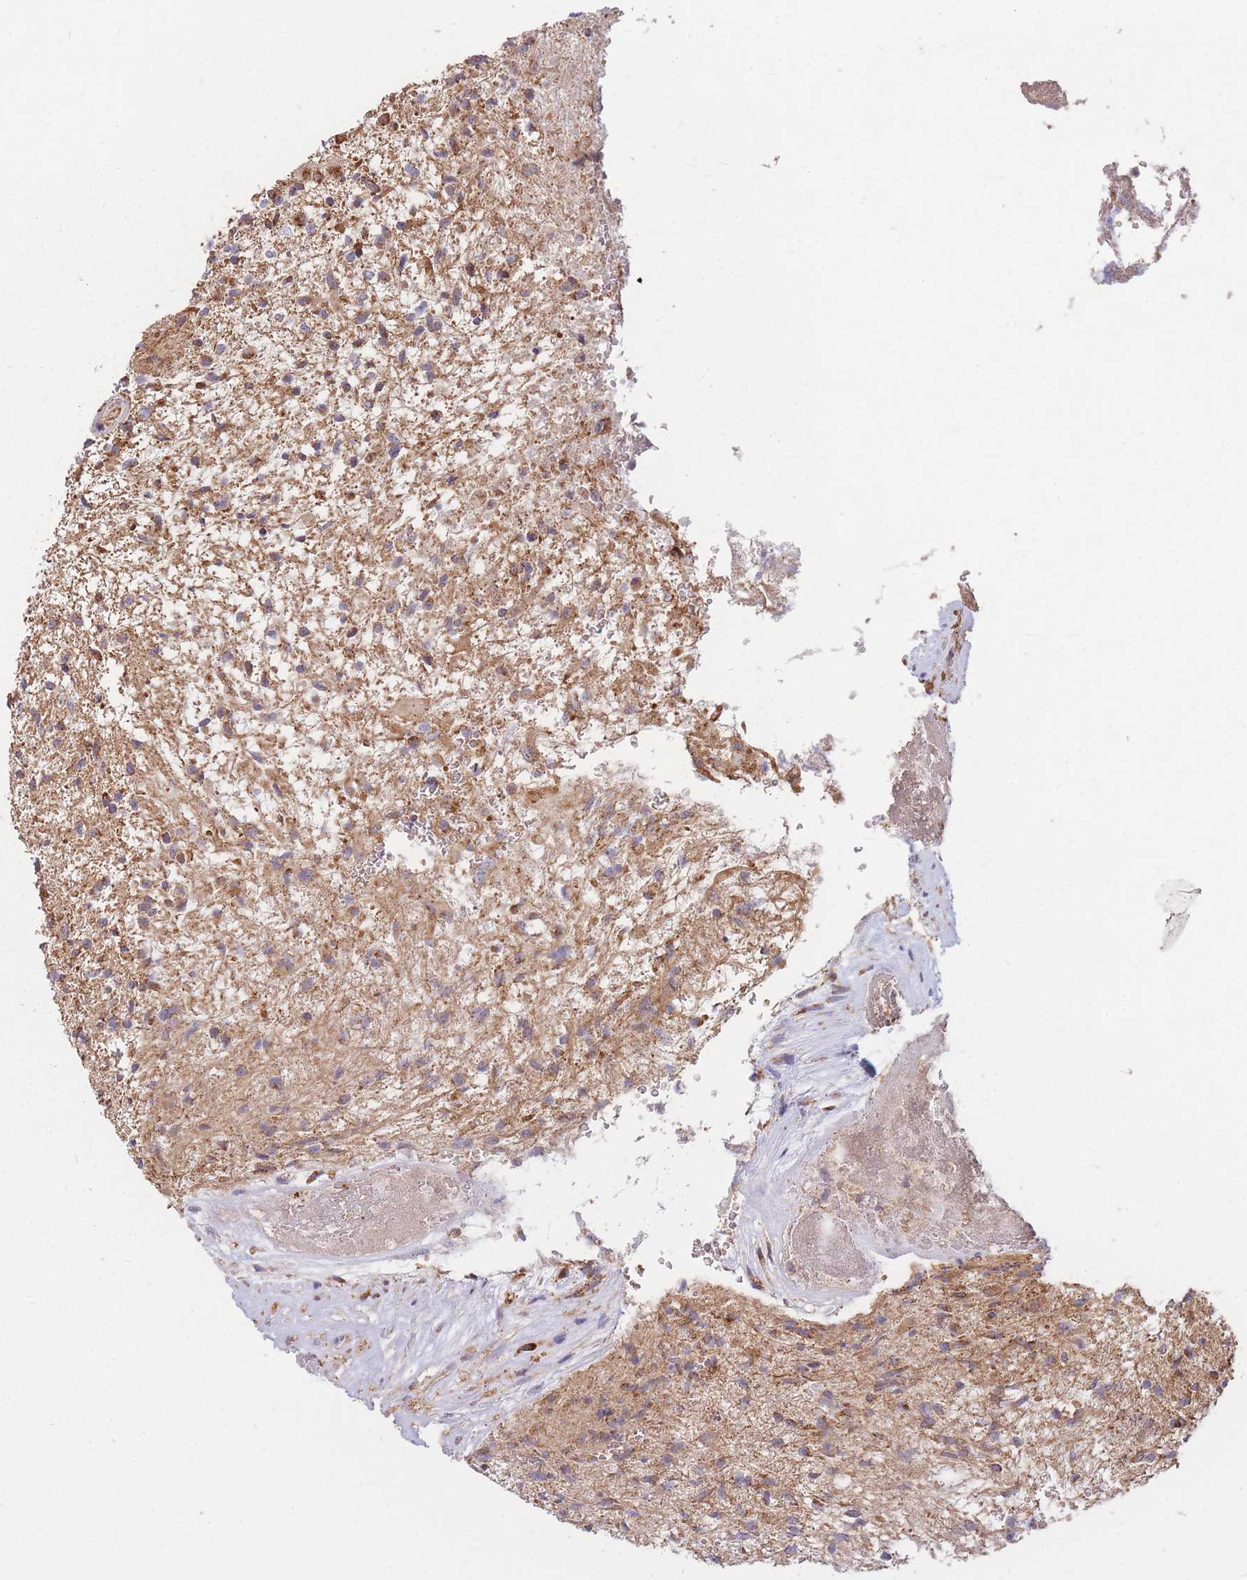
{"staining": {"intensity": "moderate", "quantity": "25%-75%", "location": "cytoplasmic/membranous"}, "tissue": "glioma", "cell_type": "Tumor cells", "image_type": "cancer", "snomed": [{"axis": "morphology", "description": "Glioma, malignant, High grade"}, {"axis": "topography", "description": "Brain"}], "caption": "This histopathology image shows glioma stained with immunohistochemistry (IHC) to label a protein in brown. The cytoplasmic/membranous of tumor cells show moderate positivity for the protein. Nuclei are counter-stained blue.", "gene": "PTPMT1", "patient": {"sex": "male", "age": 56}}